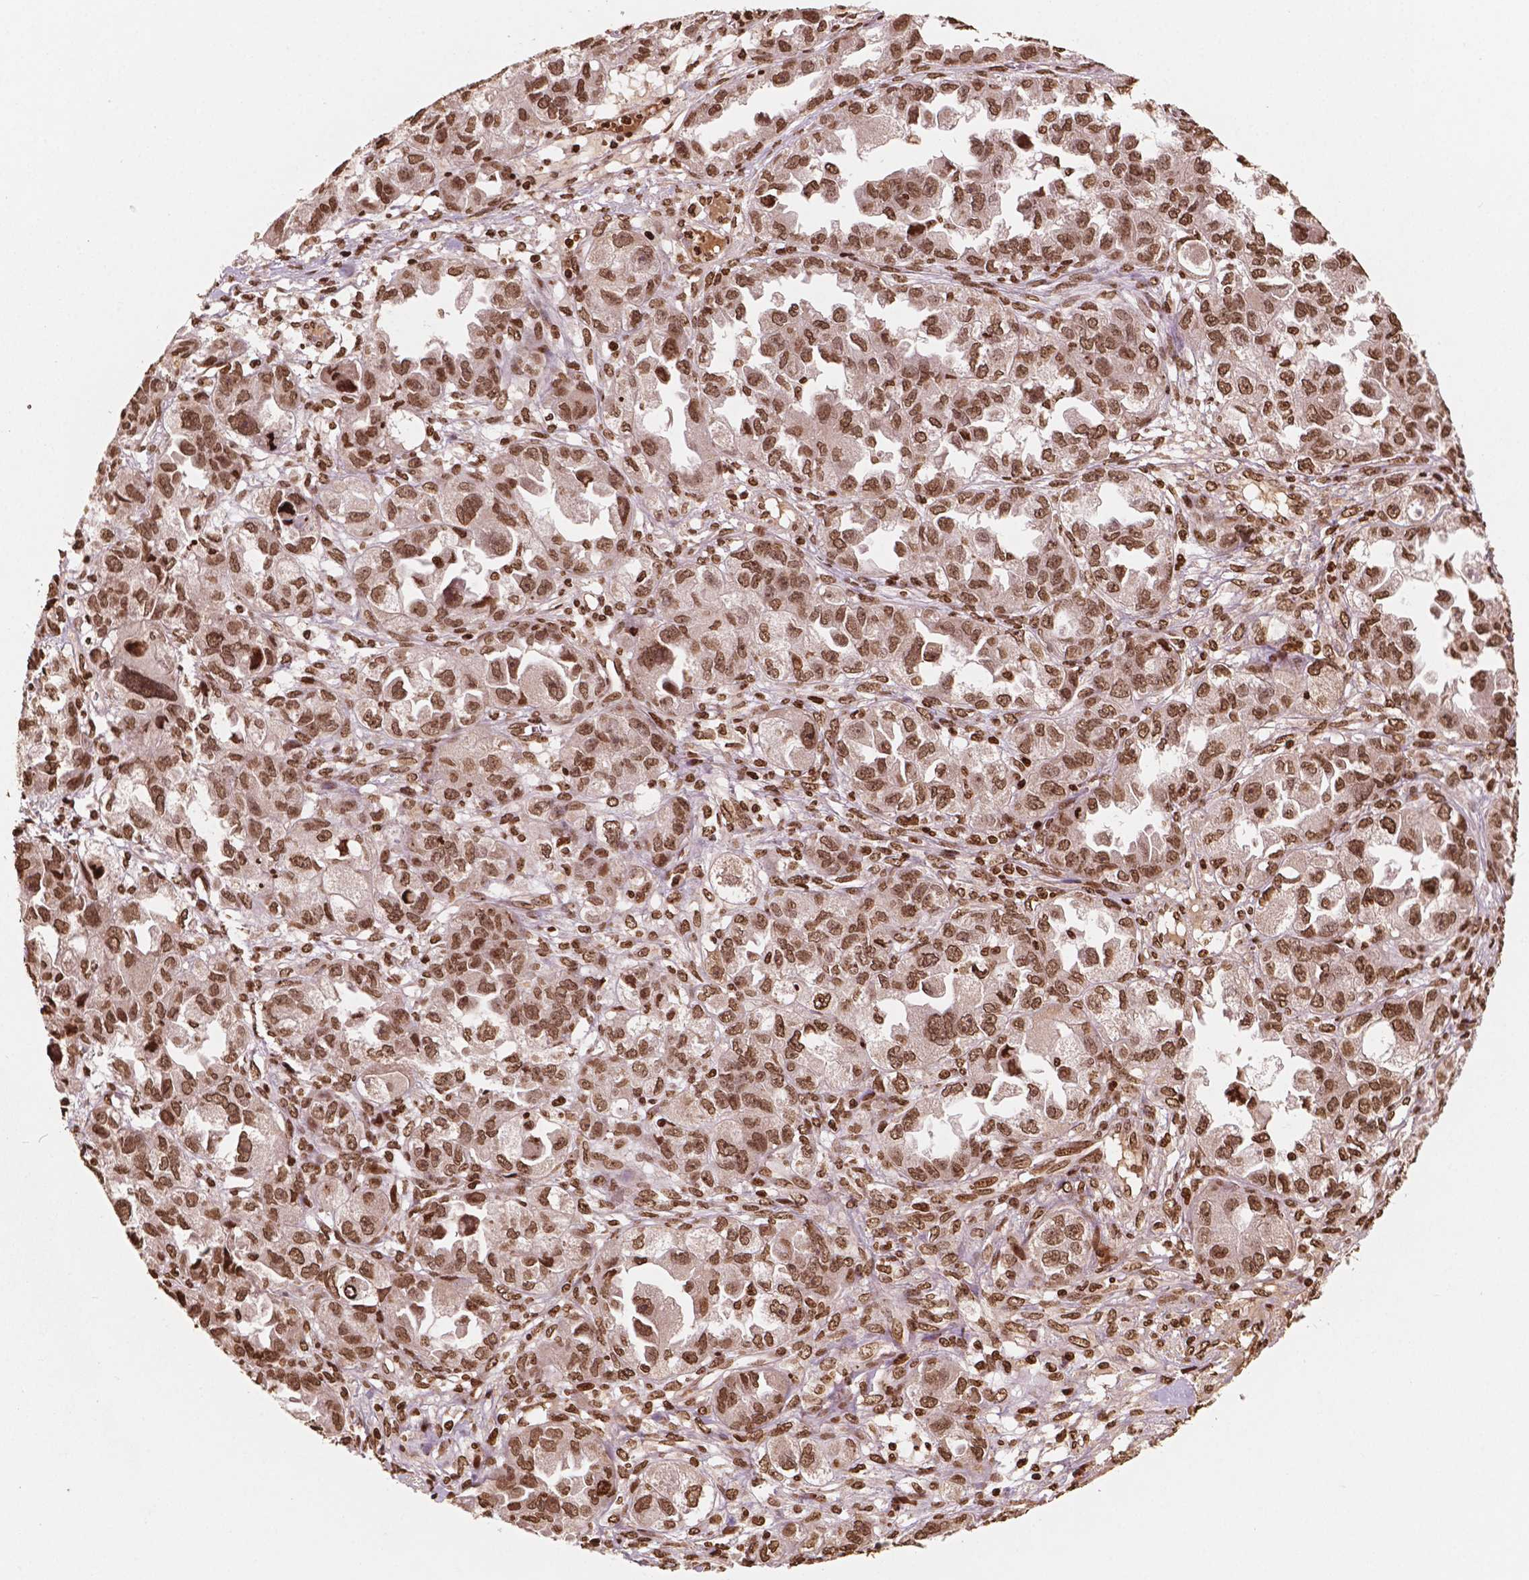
{"staining": {"intensity": "moderate", "quantity": ">75%", "location": "nuclear"}, "tissue": "ovarian cancer", "cell_type": "Tumor cells", "image_type": "cancer", "snomed": [{"axis": "morphology", "description": "Cystadenocarcinoma, serous, NOS"}, {"axis": "topography", "description": "Ovary"}], "caption": "The micrograph displays staining of ovarian cancer (serous cystadenocarcinoma), revealing moderate nuclear protein positivity (brown color) within tumor cells.", "gene": "H3C7", "patient": {"sex": "female", "age": 84}}